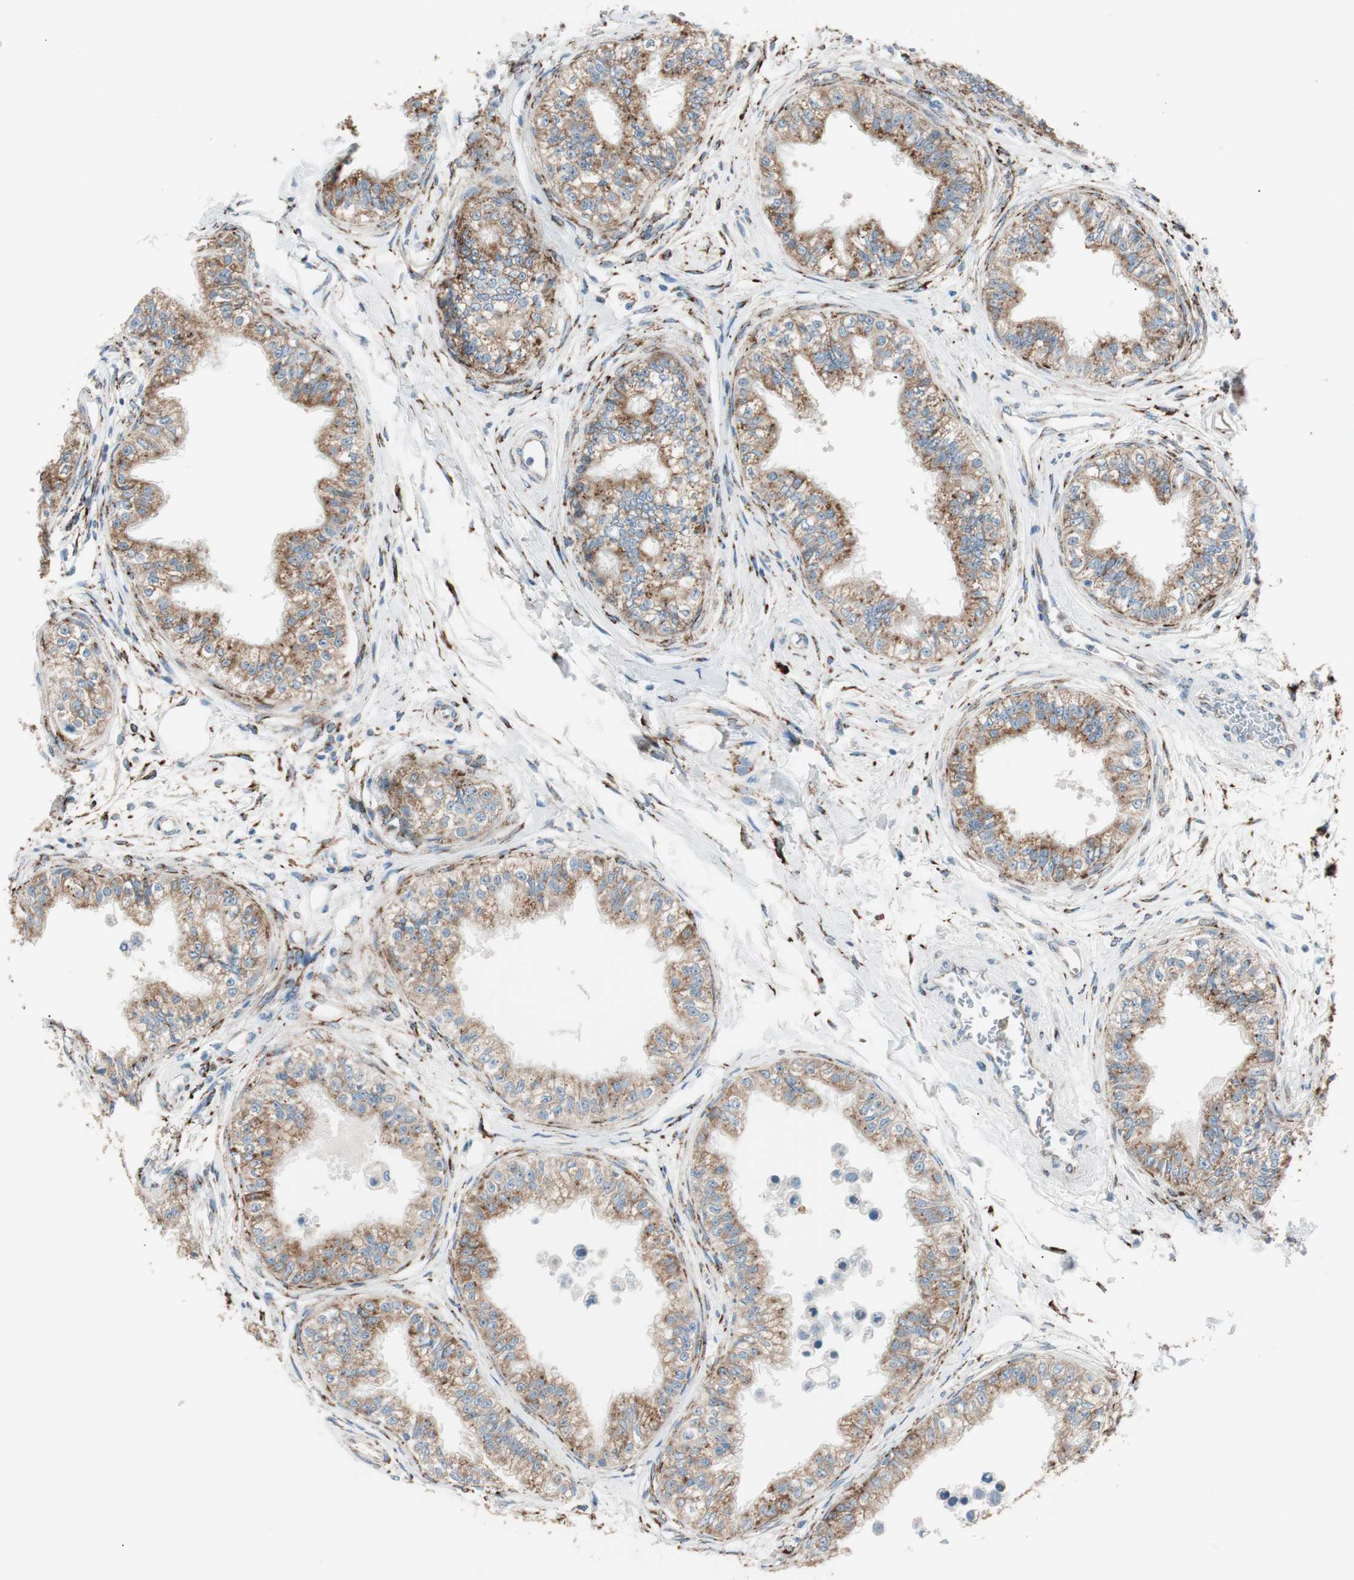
{"staining": {"intensity": "strong", "quantity": ">75%", "location": "cytoplasmic/membranous"}, "tissue": "epididymis", "cell_type": "Glandular cells", "image_type": "normal", "snomed": [{"axis": "morphology", "description": "Normal tissue, NOS"}, {"axis": "morphology", "description": "Adenocarcinoma, metastatic, NOS"}, {"axis": "topography", "description": "Testis"}, {"axis": "topography", "description": "Epididymis"}], "caption": "DAB immunohistochemical staining of unremarkable human epididymis exhibits strong cytoplasmic/membranous protein expression in approximately >75% of glandular cells.", "gene": "P4HTM", "patient": {"sex": "male", "age": 26}}